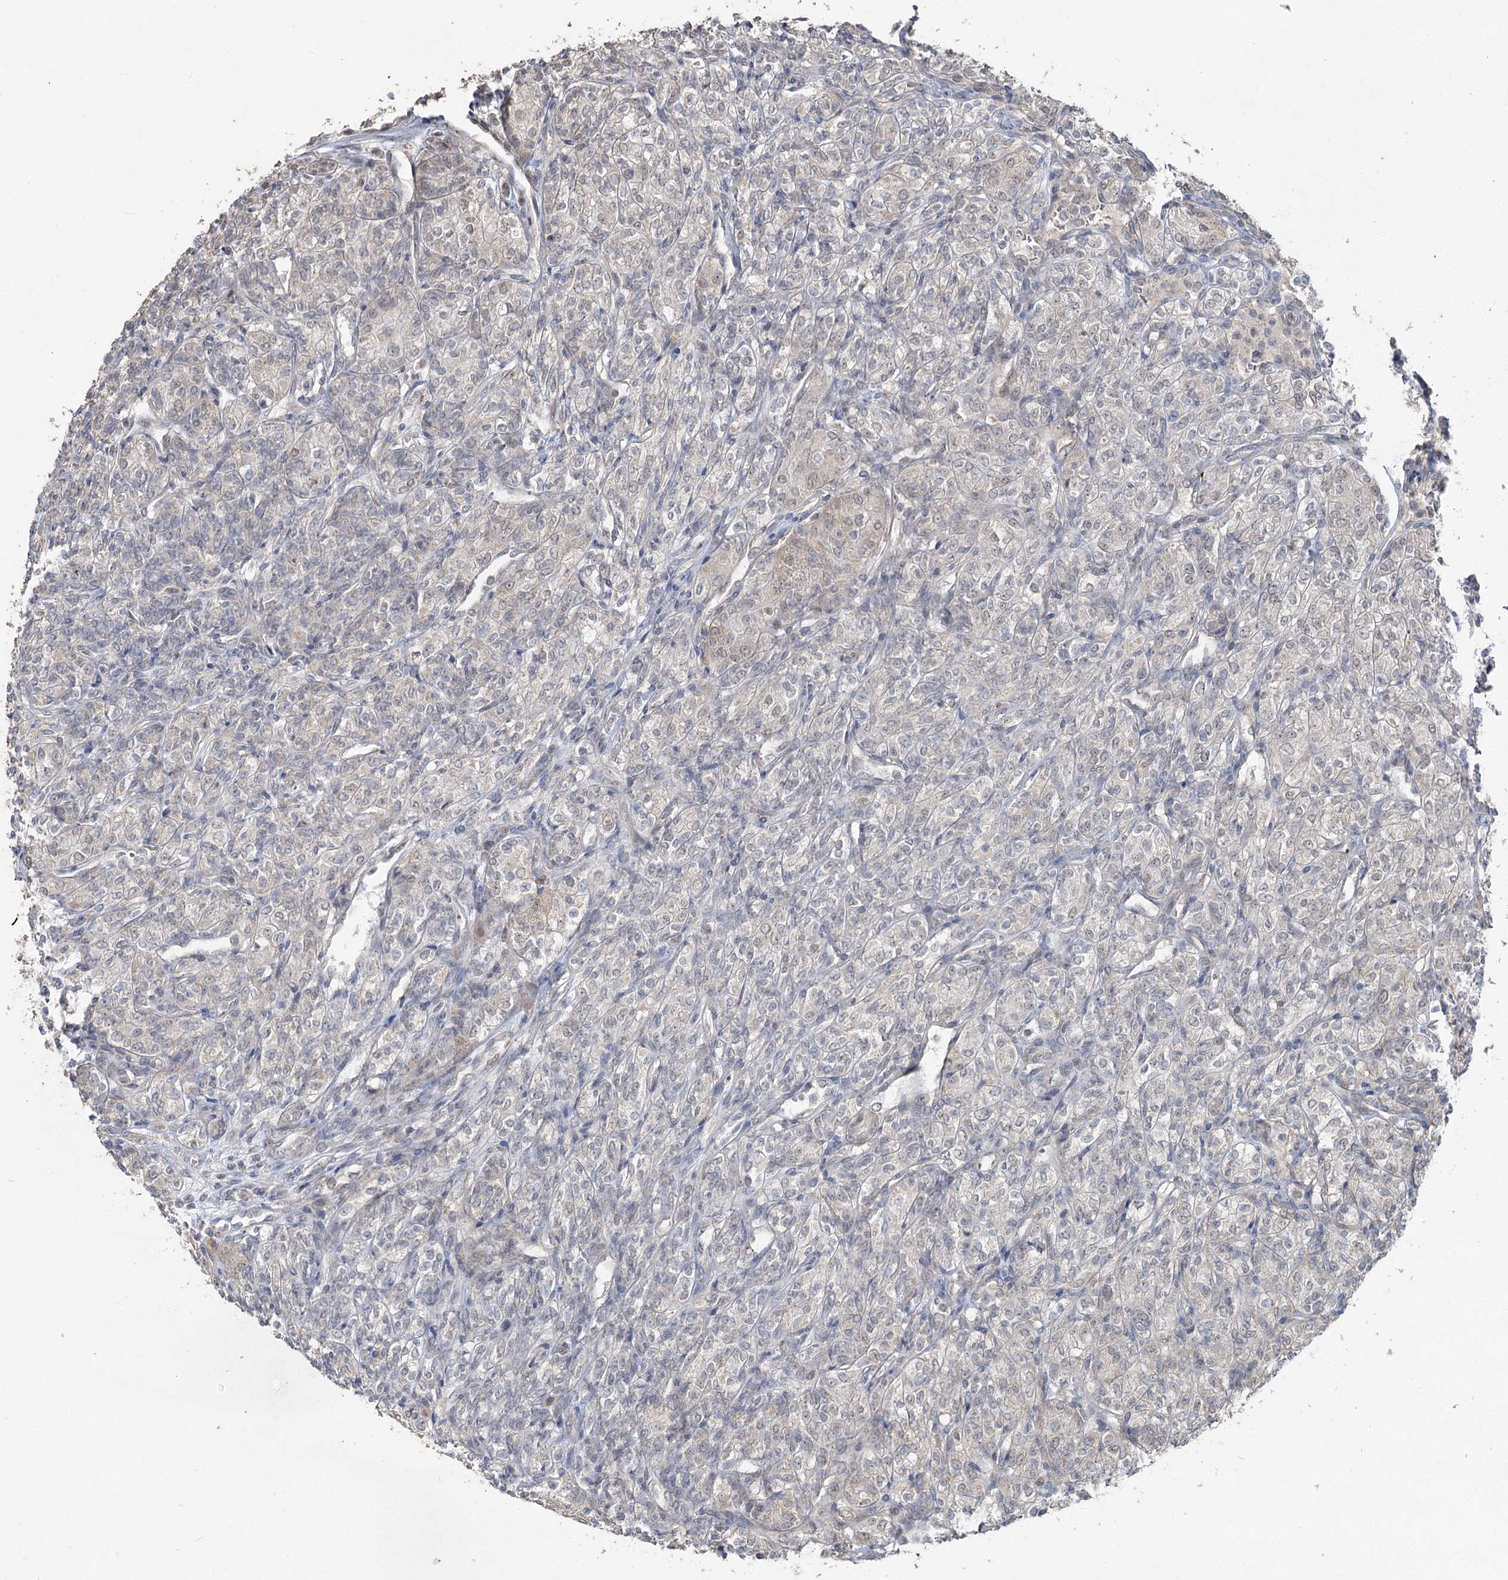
{"staining": {"intensity": "negative", "quantity": "none", "location": "none"}, "tissue": "renal cancer", "cell_type": "Tumor cells", "image_type": "cancer", "snomed": [{"axis": "morphology", "description": "Adenocarcinoma, NOS"}, {"axis": "topography", "description": "Kidney"}], "caption": "Immunohistochemical staining of human renal cancer reveals no significant expression in tumor cells.", "gene": "RUFY4", "patient": {"sex": "male", "age": 77}}